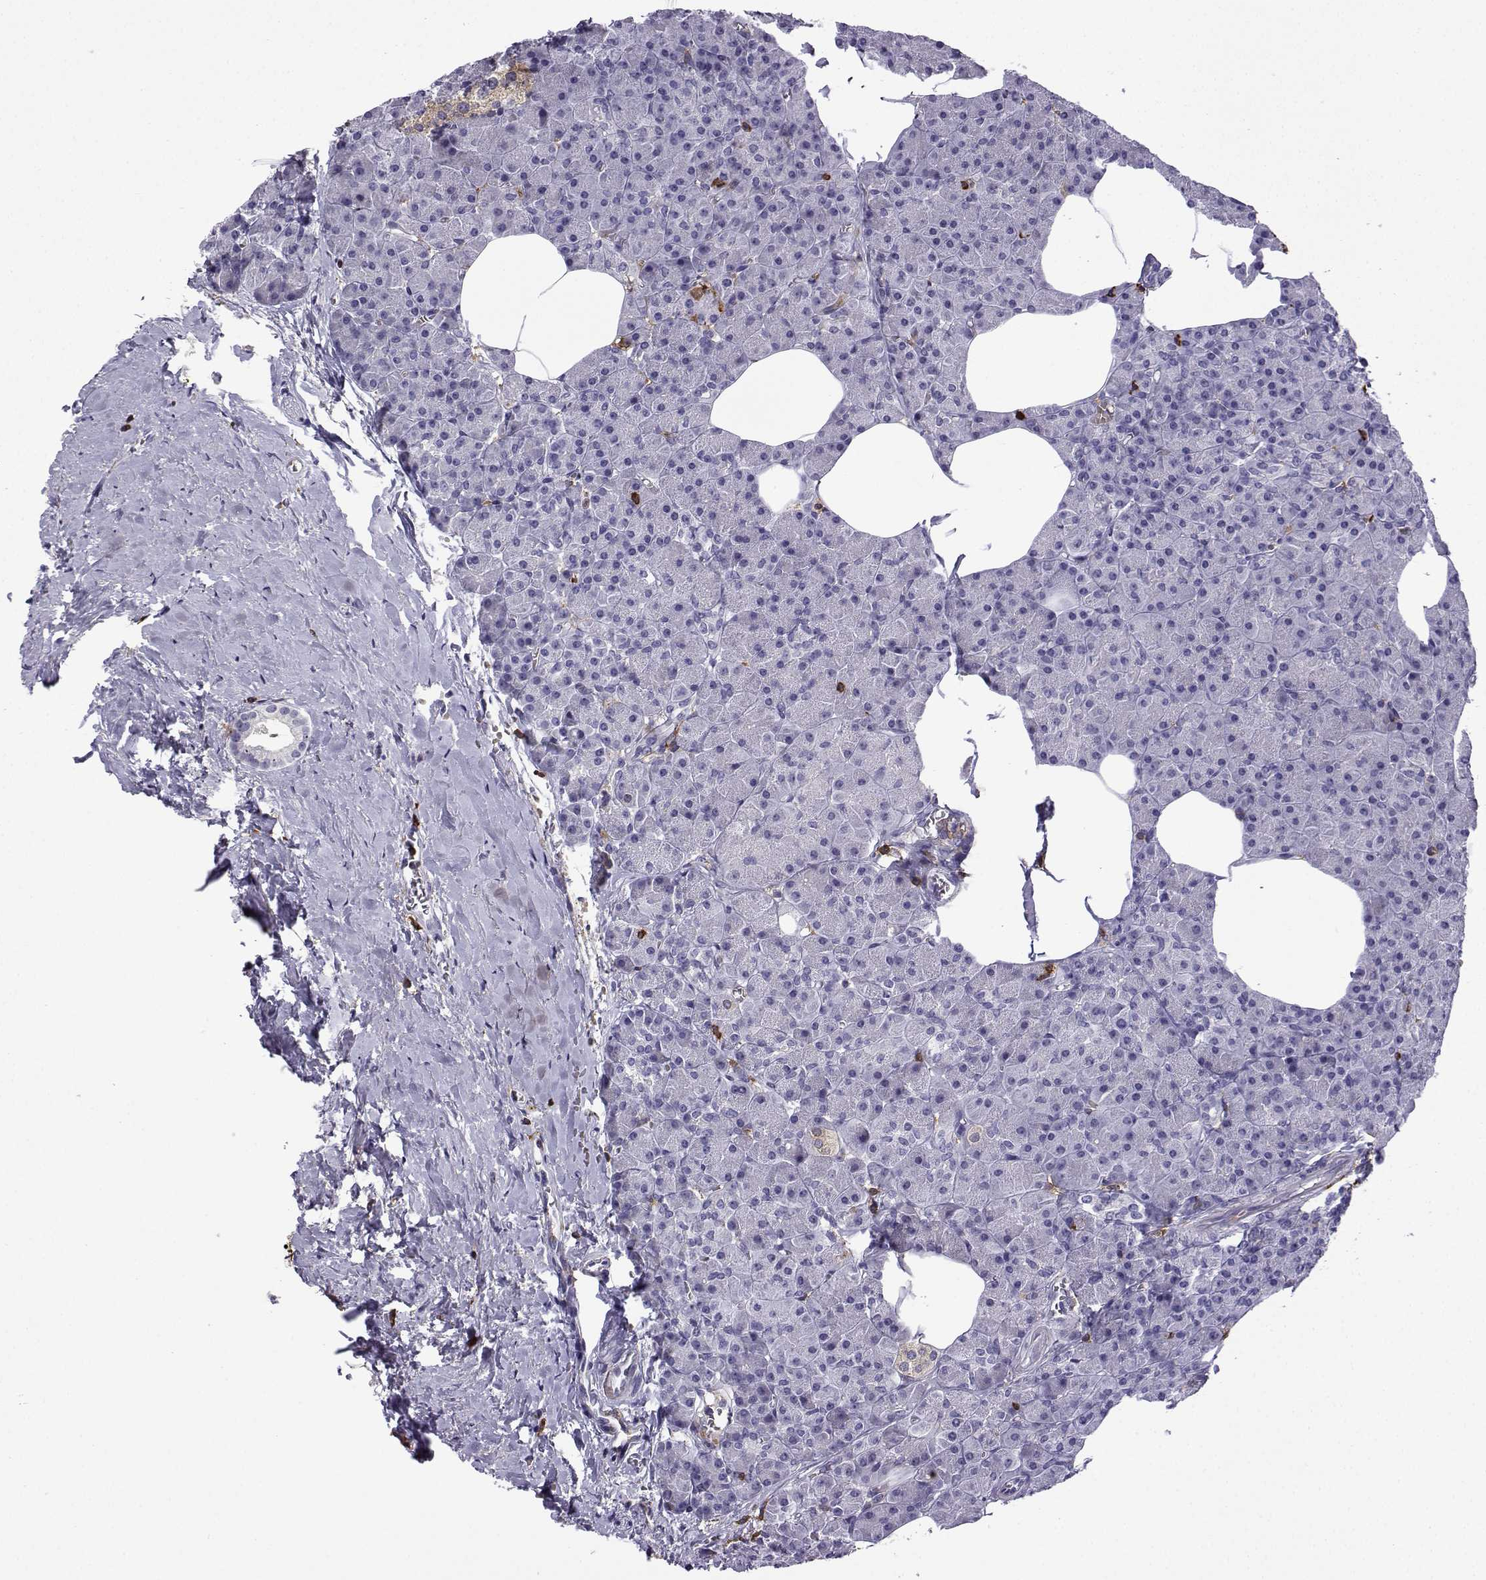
{"staining": {"intensity": "negative", "quantity": "none", "location": "none"}, "tissue": "pancreas", "cell_type": "Exocrine glandular cells", "image_type": "normal", "snomed": [{"axis": "morphology", "description": "Normal tissue, NOS"}, {"axis": "topography", "description": "Pancreas"}], "caption": "Immunohistochemistry of unremarkable human pancreas shows no expression in exocrine glandular cells.", "gene": "DOCK10", "patient": {"sex": "female", "age": 45}}